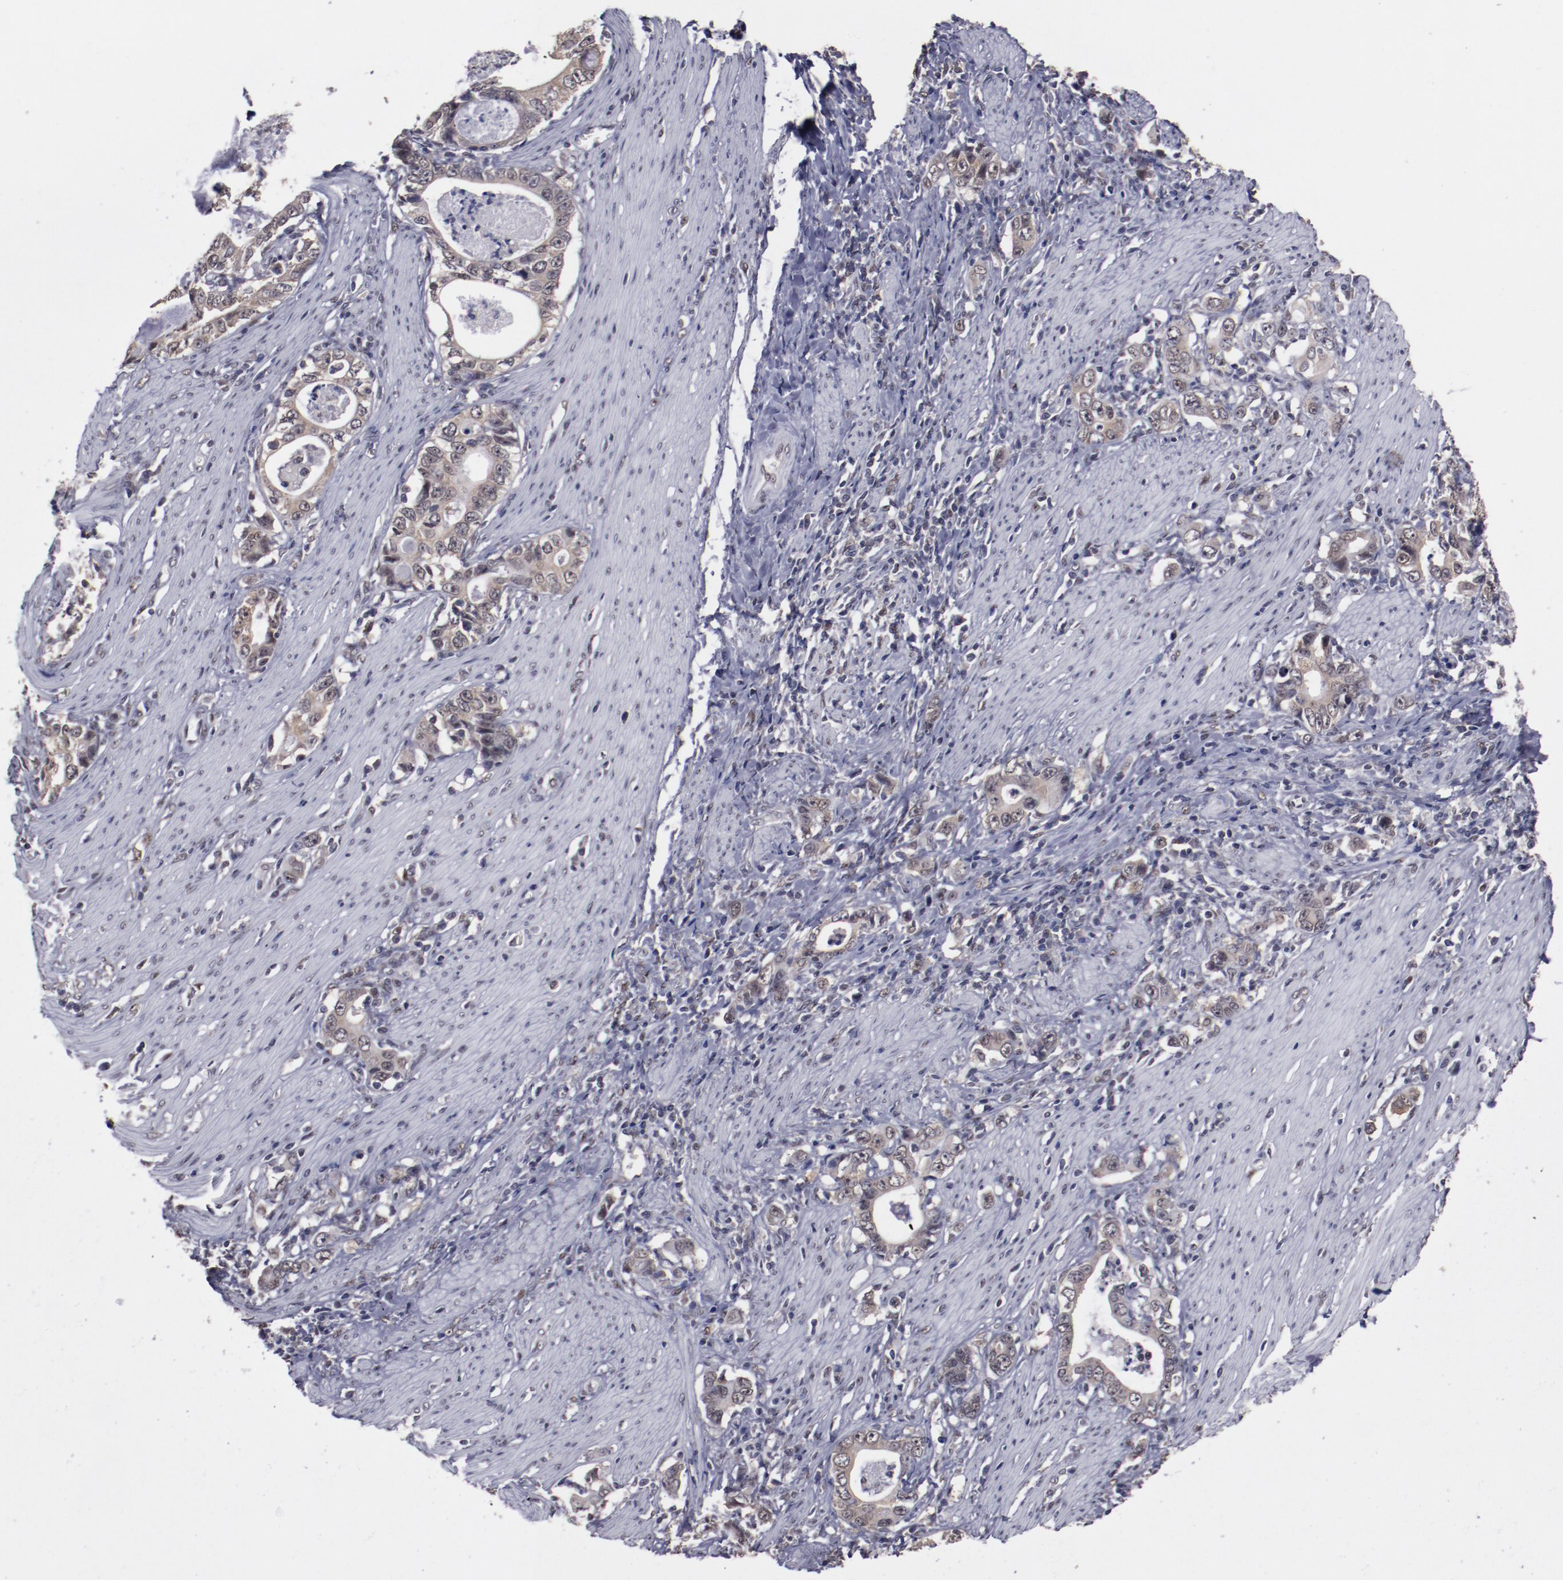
{"staining": {"intensity": "weak", "quantity": ">75%", "location": "cytoplasmic/membranous"}, "tissue": "stomach cancer", "cell_type": "Tumor cells", "image_type": "cancer", "snomed": [{"axis": "morphology", "description": "Adenocarcinoma, NOS"}, {"axis": "topography", "description": "Stomach, lower"}], "caption": "A low amount of weak cytoplasmic/membranous expression is appreciated in approximately >75% of tumor cells in adenocarcinoma (stomach) tissue. The staining was performed using DAB (3,3'-diaminobenzidine) to visualize the protein expression in brown, while the nuclei were stained in blue with hematoxylin (Magnification: 20x).", "gene": "ARNT", "patient": {"sex": "female", "age": 72}}